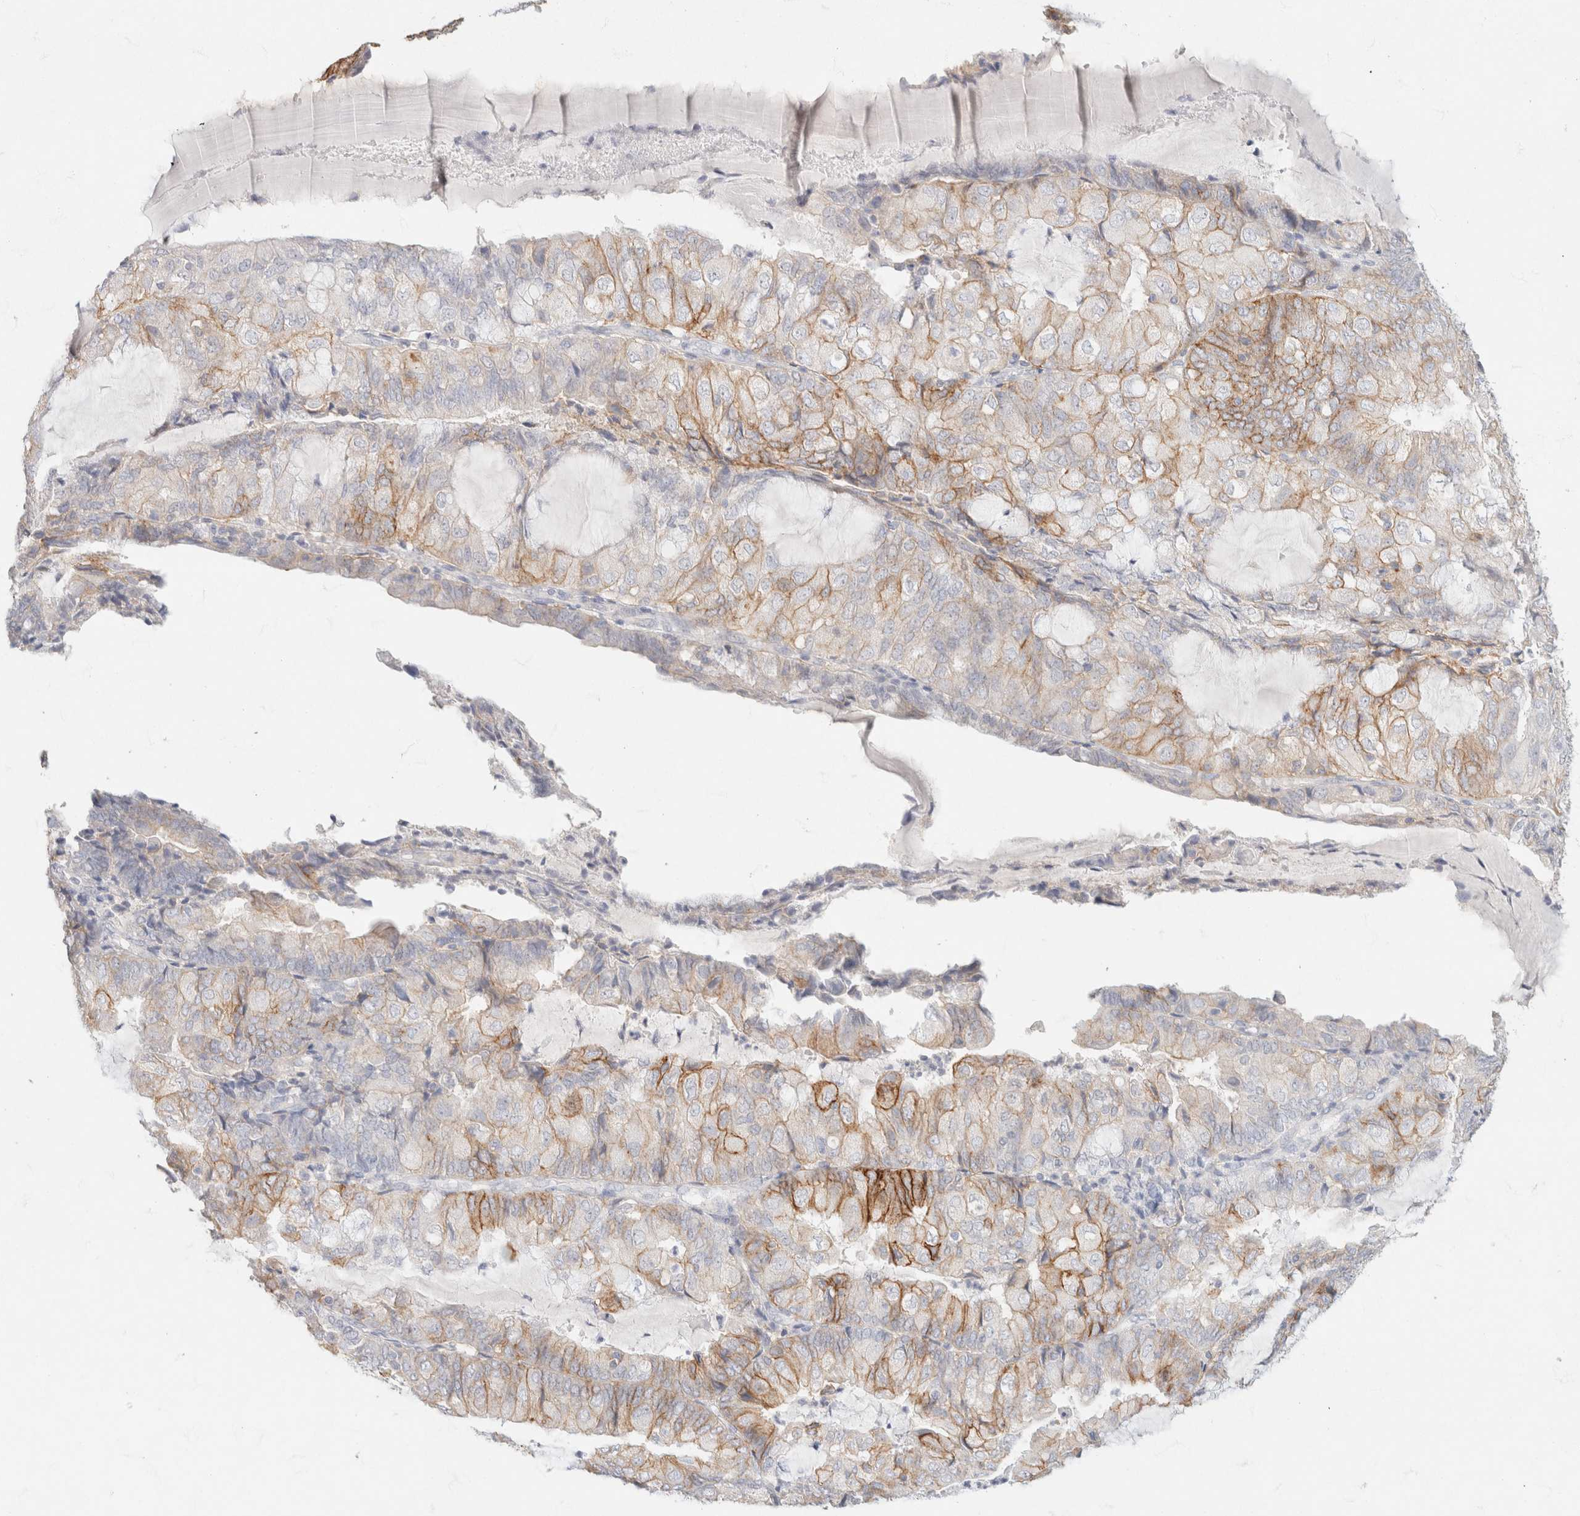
{"staining": {"intensity": "moderate", "quantity": "<25%", "location": "cytoplasmic/membranous"}, "tissue": "endometrial cancer", "cell_type": "Tumor cells", "image_type": "cancer", "snomed": [{"axis": "morphology", "description": "Adenocarcinoma, NOS"}, {"axis": "topography", "description": "Endometrium"}], "caption": "Adenocarcinoma (endometrial) tissue reveals moderate cytoplasmic/membranous positivity in approximately <25% of tumor cells, visualized by immunohistochemistry.", "gene": "CA12", "patient": {"sex": "female", "age": 81}}